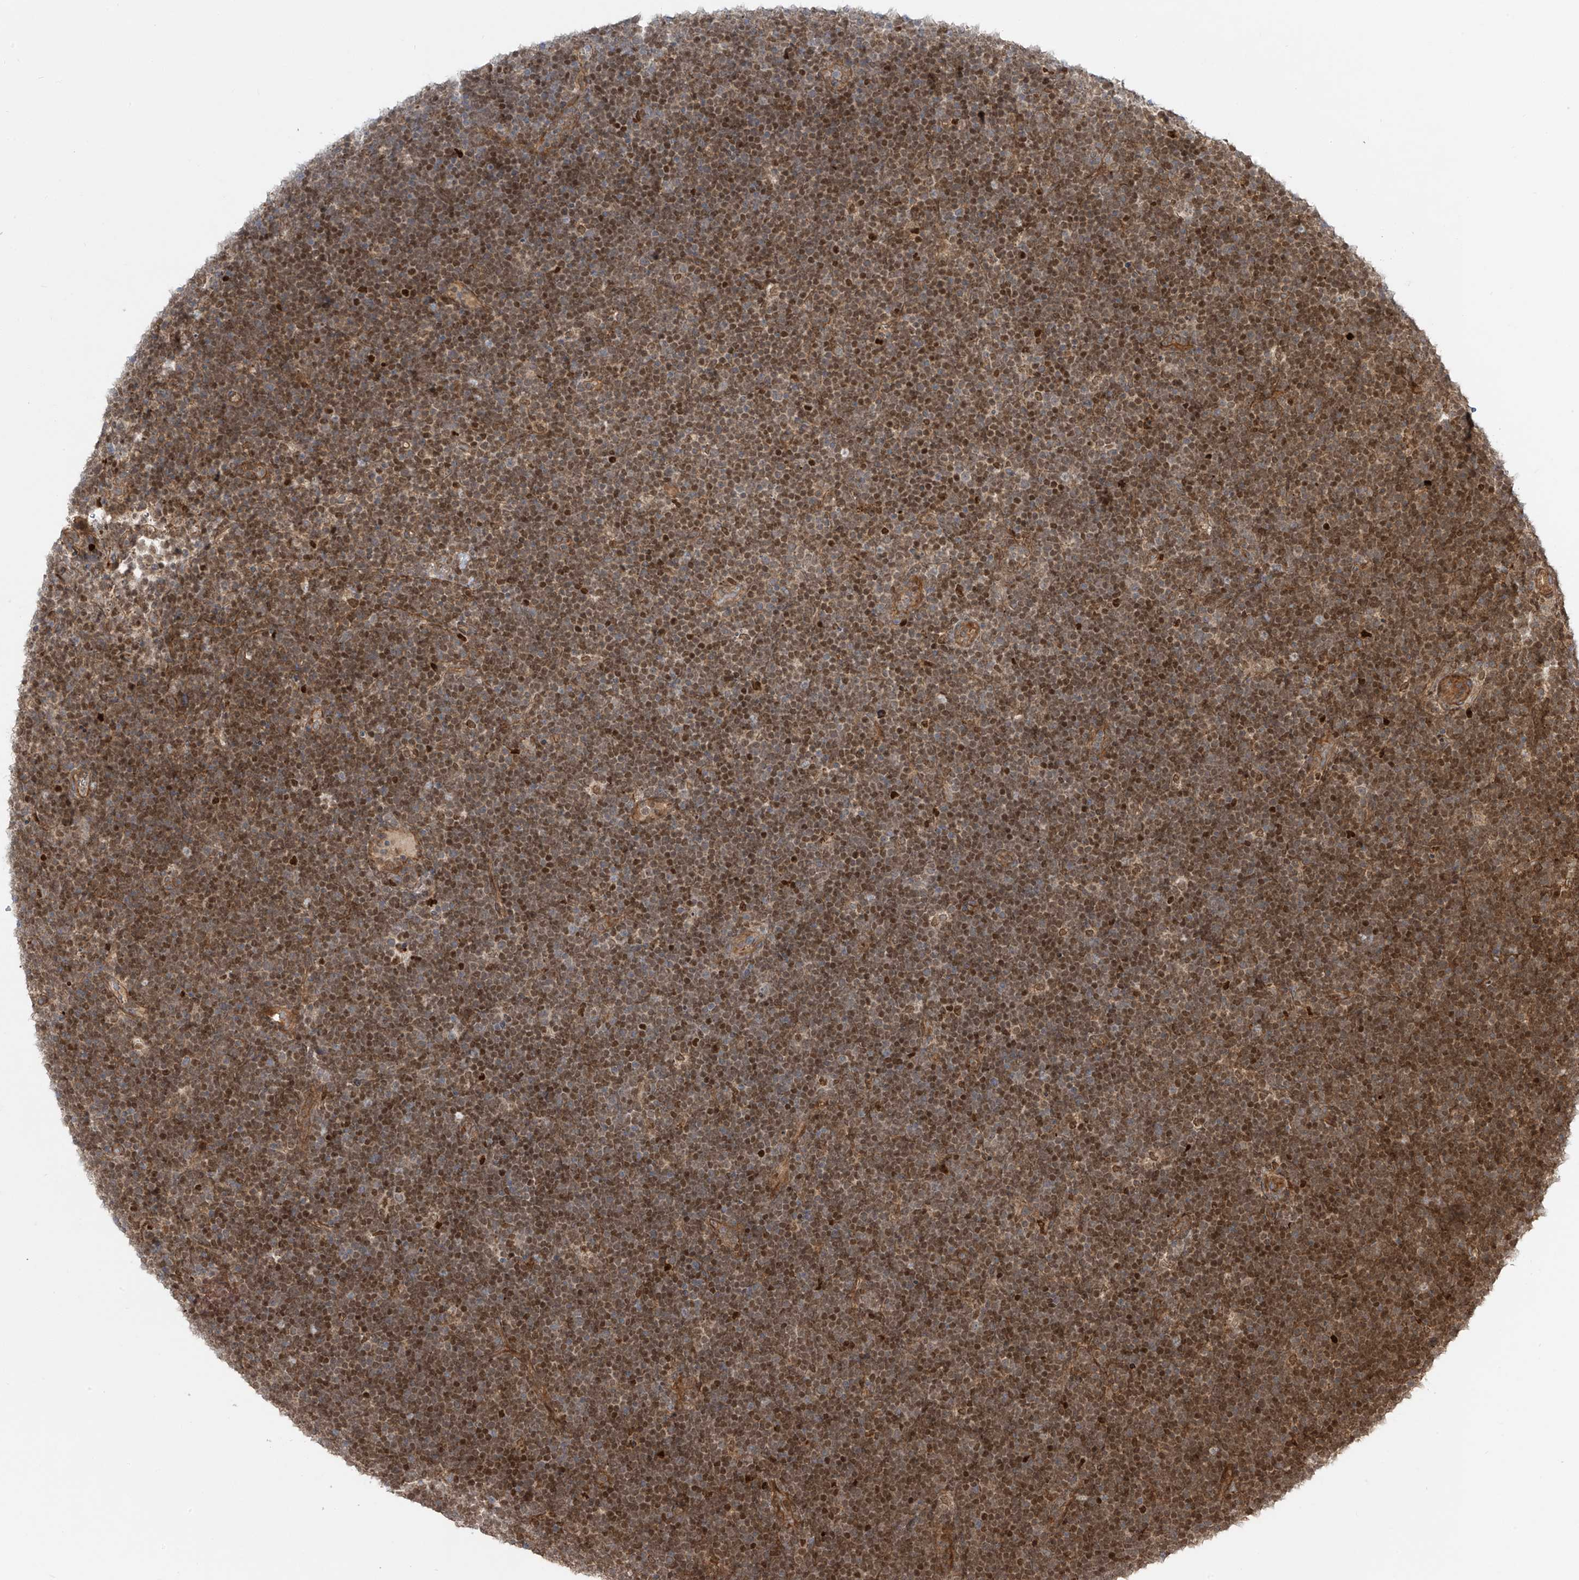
{"staining": {"intensity": "moderate", "quantity": ">75%", "location": "nuclear"}, "tissue": "lymphoma", "cell_type": "Tumor cells", "image_type": "cancer", "snomed": [{"axis": "morphology", "description": "Malignant lymphoma, non-Hodgkin's type, High grade"}, {"axis": "topography", "description": "Lymph node"}], "caption": "Tumor cells show medium levels of moderate nuclear expression in about >75% of cells in human lymphoma.", "gene": "ATAD2B", "patient": {"sex": "male", "age": 13}}